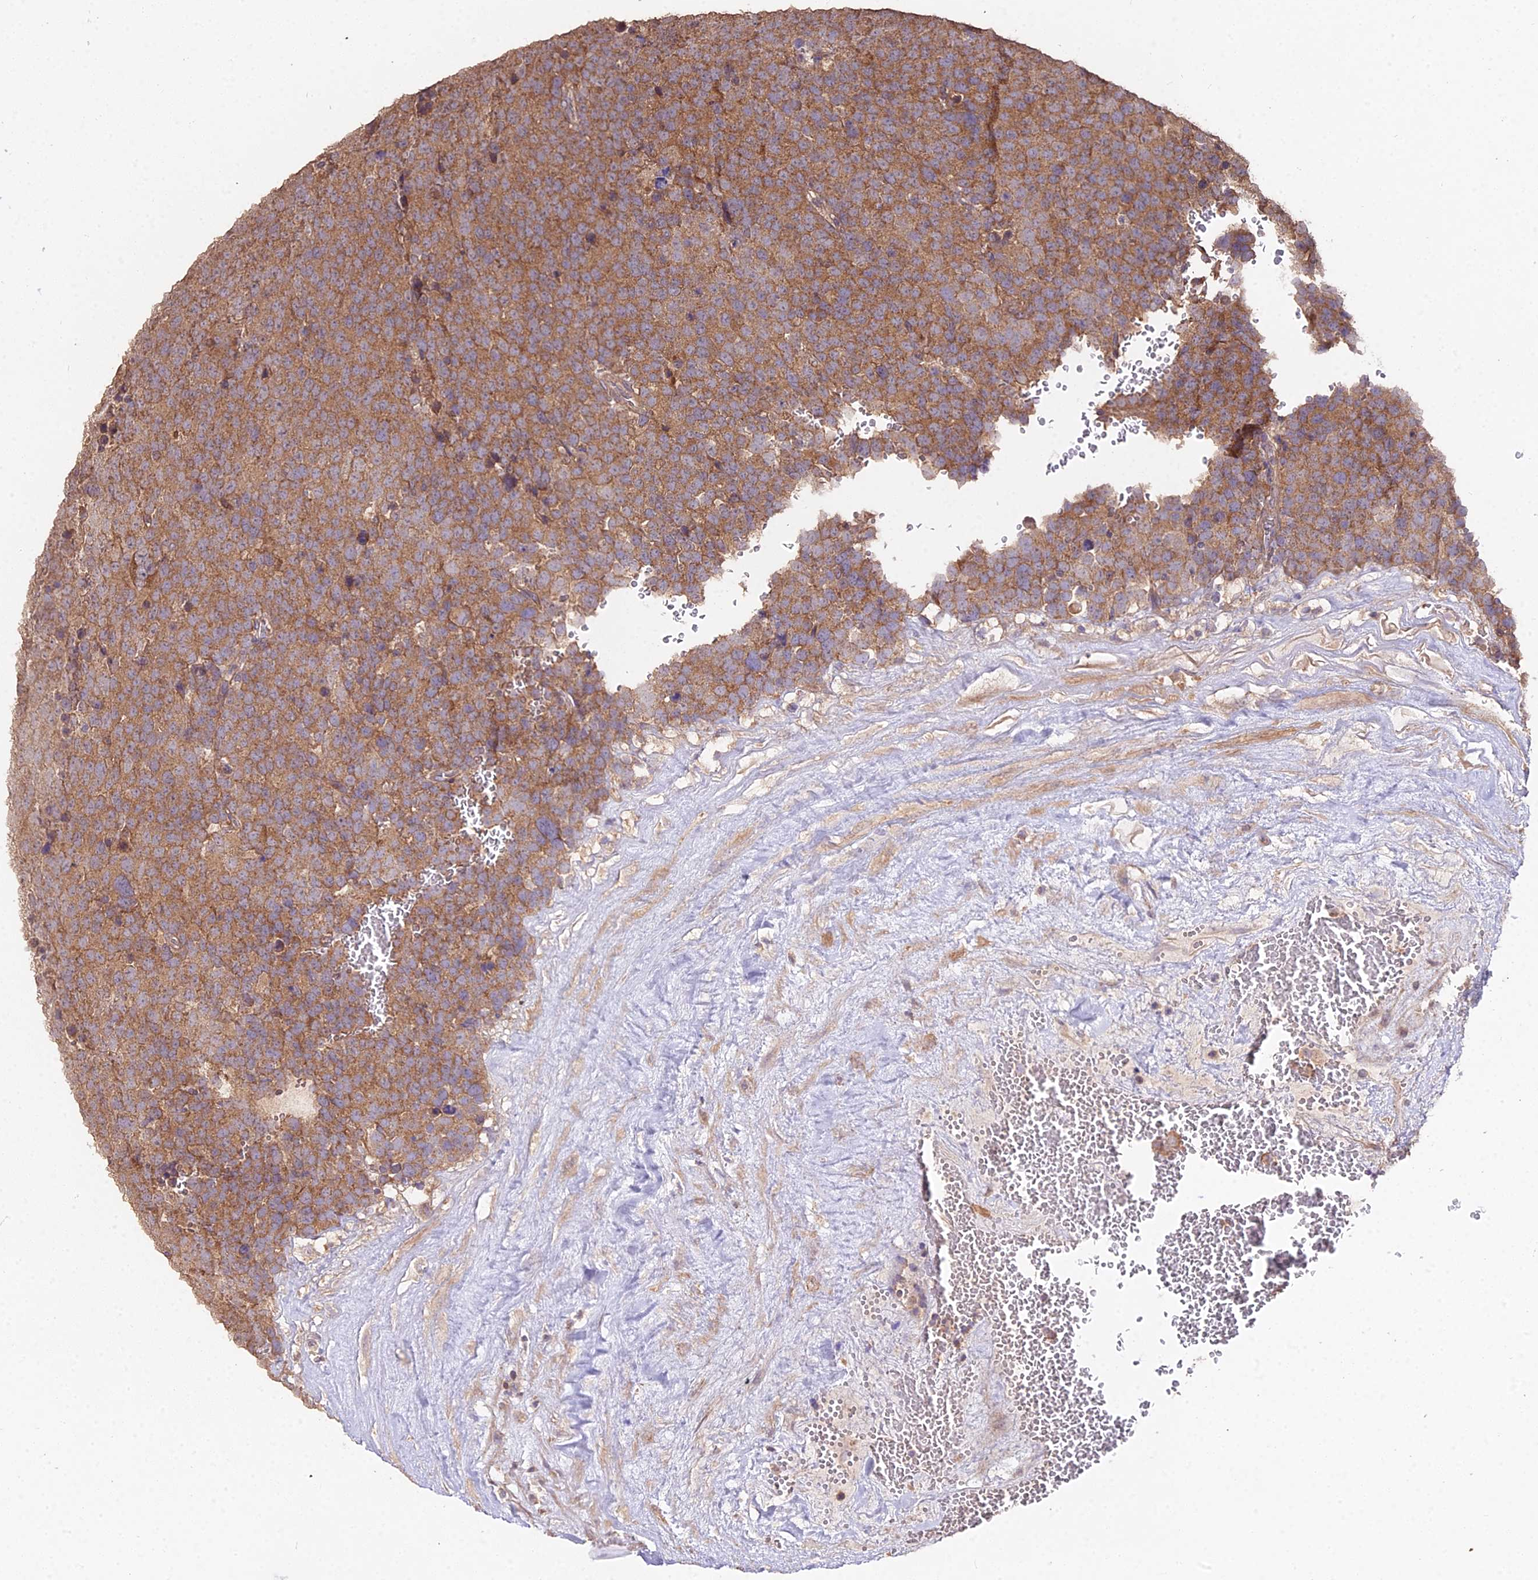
{"staining": {"intensity": "moderate", "quantity": ">75%", "location": "cytoplasmic/membranous"}, "tissue": "testis cancer", "cell_type": "Tumor cells", "image_type": "cancer", "snomed": [{"axis": "morphology", "description": "Seminoma, NOS"}, {"axis": "topography", "description": "Testis"}], "caption": "DAB immunohistochemical staining of seminoma (testis) displays moderate cytoplasmic/membranous protein positivity in approximately >75% of tumor cells.", "gene": "METTL13", "patient": {"sex": "male", "age": 71}}